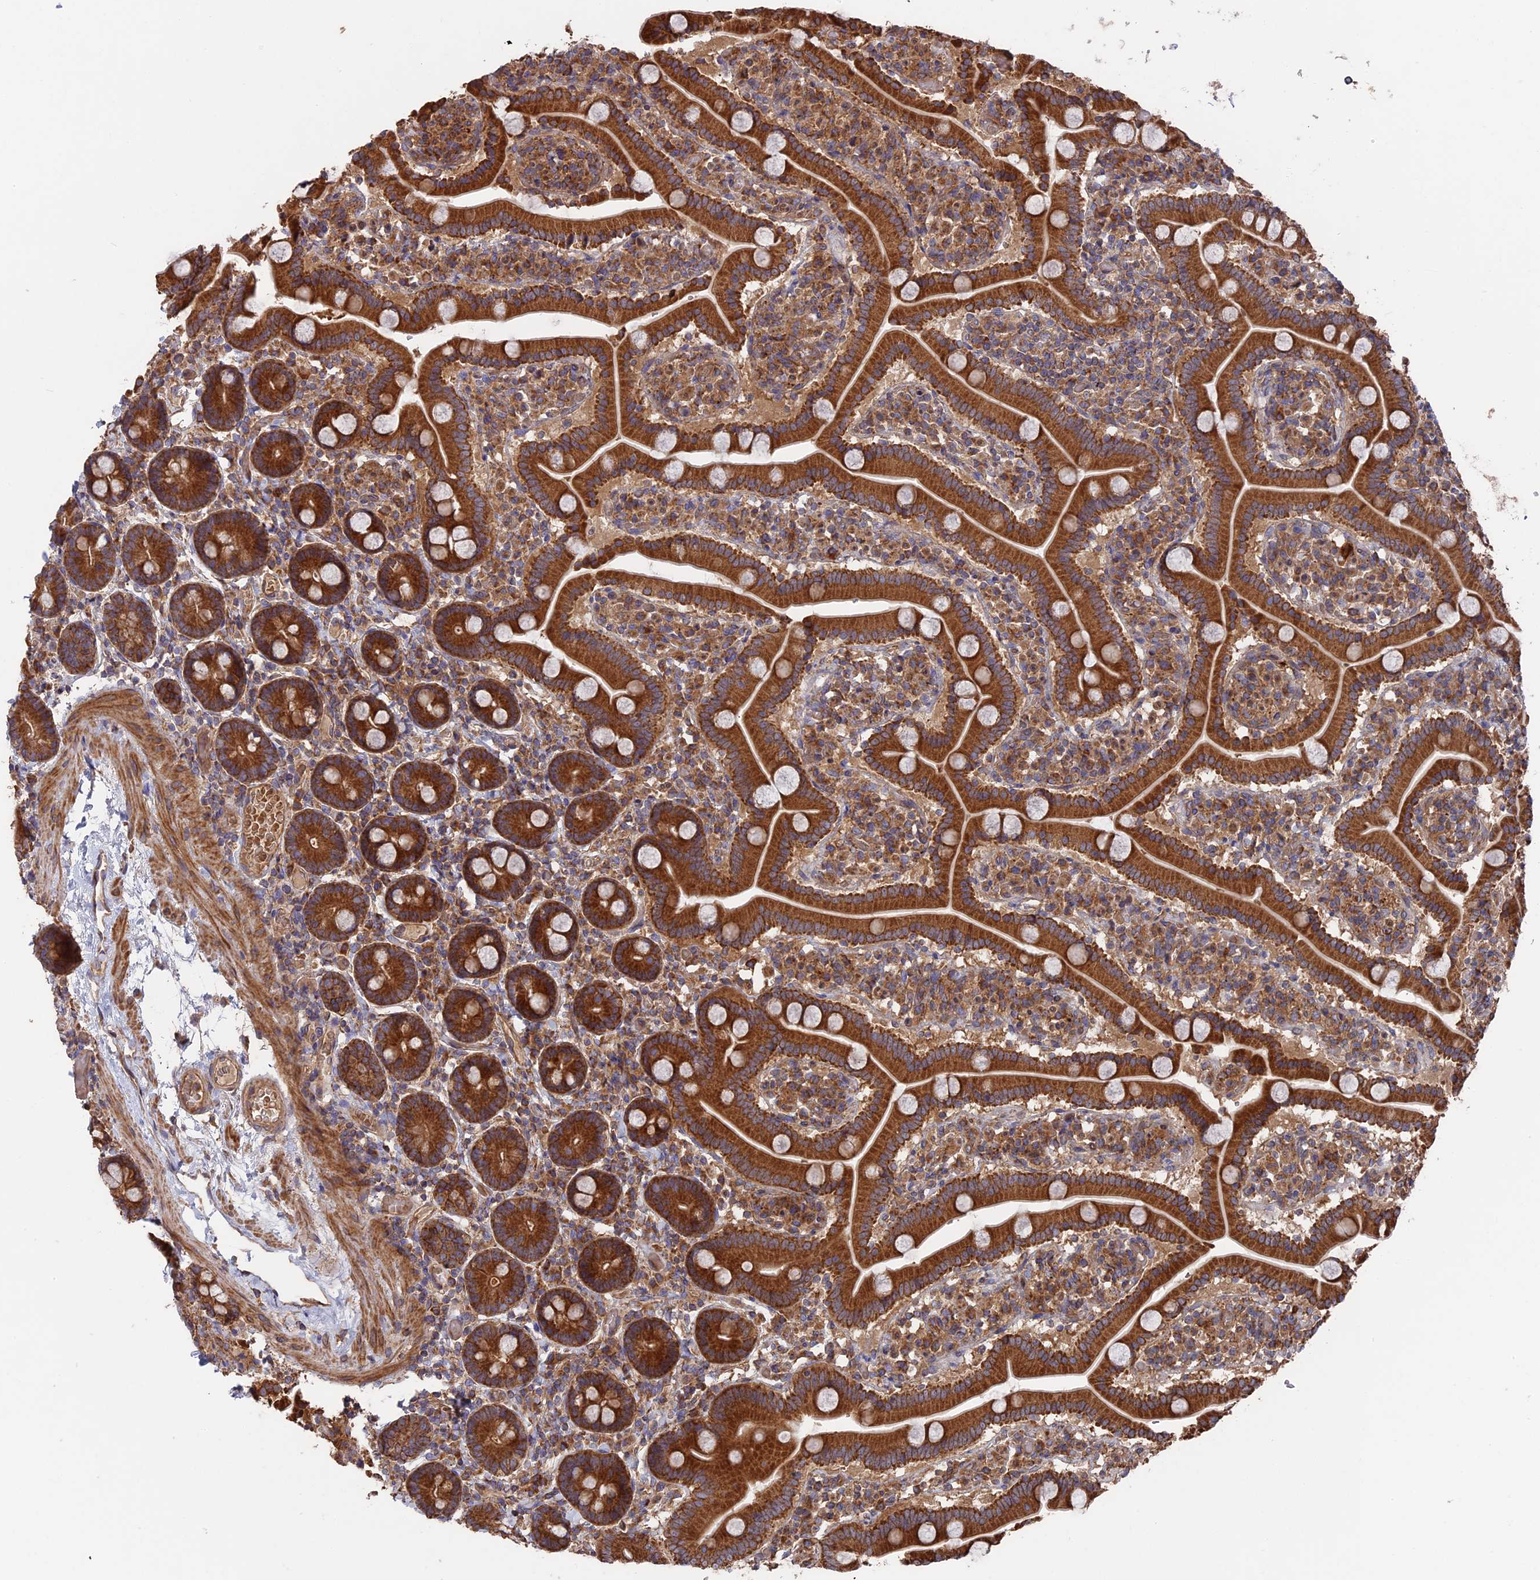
{"staining": {"intensity": "strong", "quantity": ">75%", "location": "cytoplasmic/membranous"}, "tissue": "duodenum", "cell_type": "Glandular cells", "image_type": "normal", "snomed": [{"axis": "morphology", "description": "Normal tissue, NOS"}, {"axis": "topography", "description": "Duodenum"}], "caption": "Immunohistochemistry (IHC) photomicrograph of normal duodenum: duodenum stained using immunohistochemistry shows high levels of strong protein expression localized specifically in the cytoplasmic/membranous of glandular cells, appearing as a cytoplasmic/membranous brown color.", "gene": "TELO2", "patient": {"sex": "male", "age": 55}}